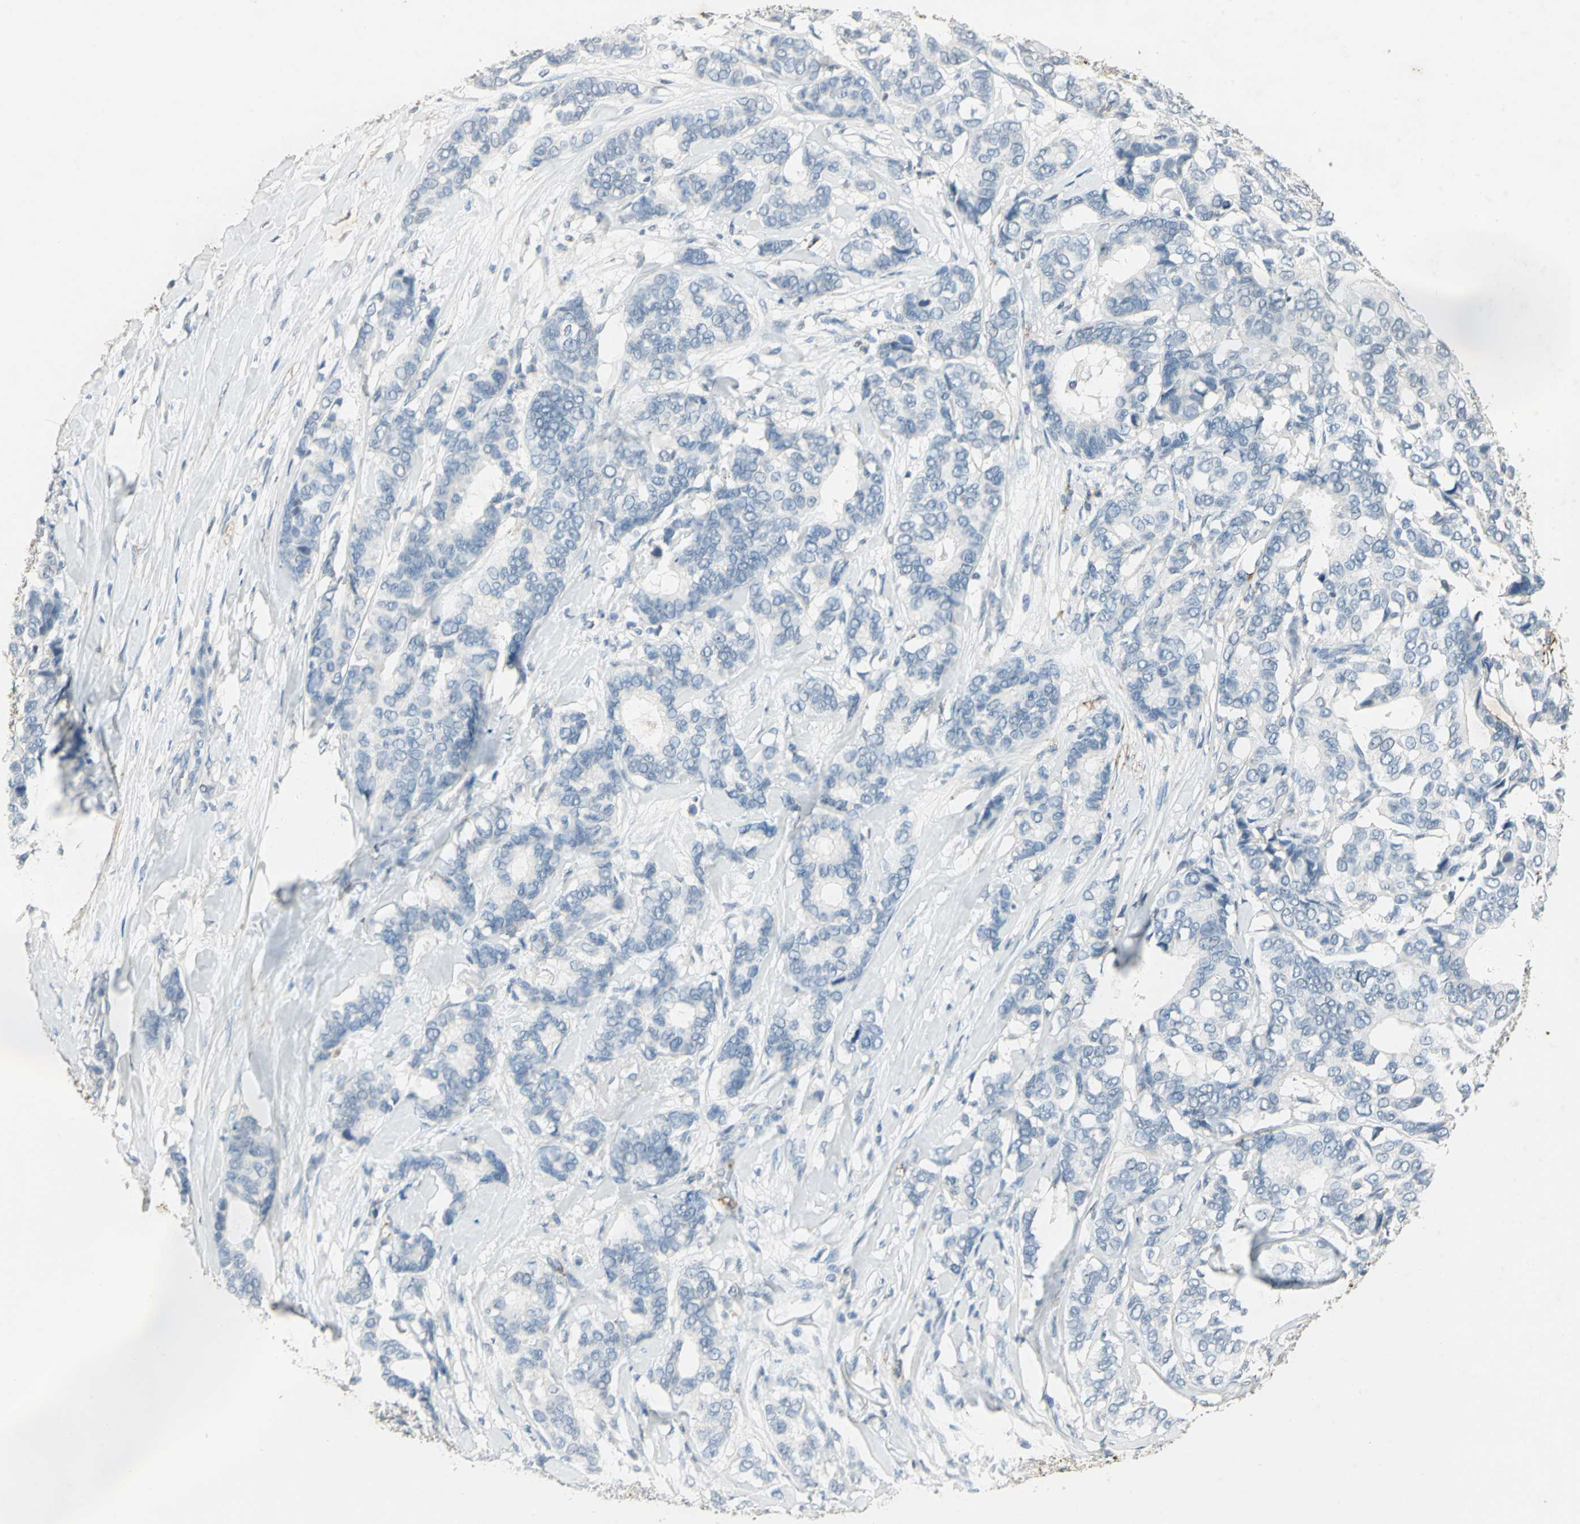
{"staining": {"intensity": "negative", "quantity": "none", "location": "none"}, "tissue": "breast cancer", "cell_type": "Tumor cells", "image_type": "cancer", "snomed": [{"axis": "morphology", "description": "Duct carcinoma"}, {"axis": "topography", "description": "Breast"}], "caption": "Immunohistochemistry (IHC) of invasive ductal carcinoma (breast) reveals no staining in tumor cells.", "gene": "CAMK2B", "patient": {"sex": "female", "age": 87}}